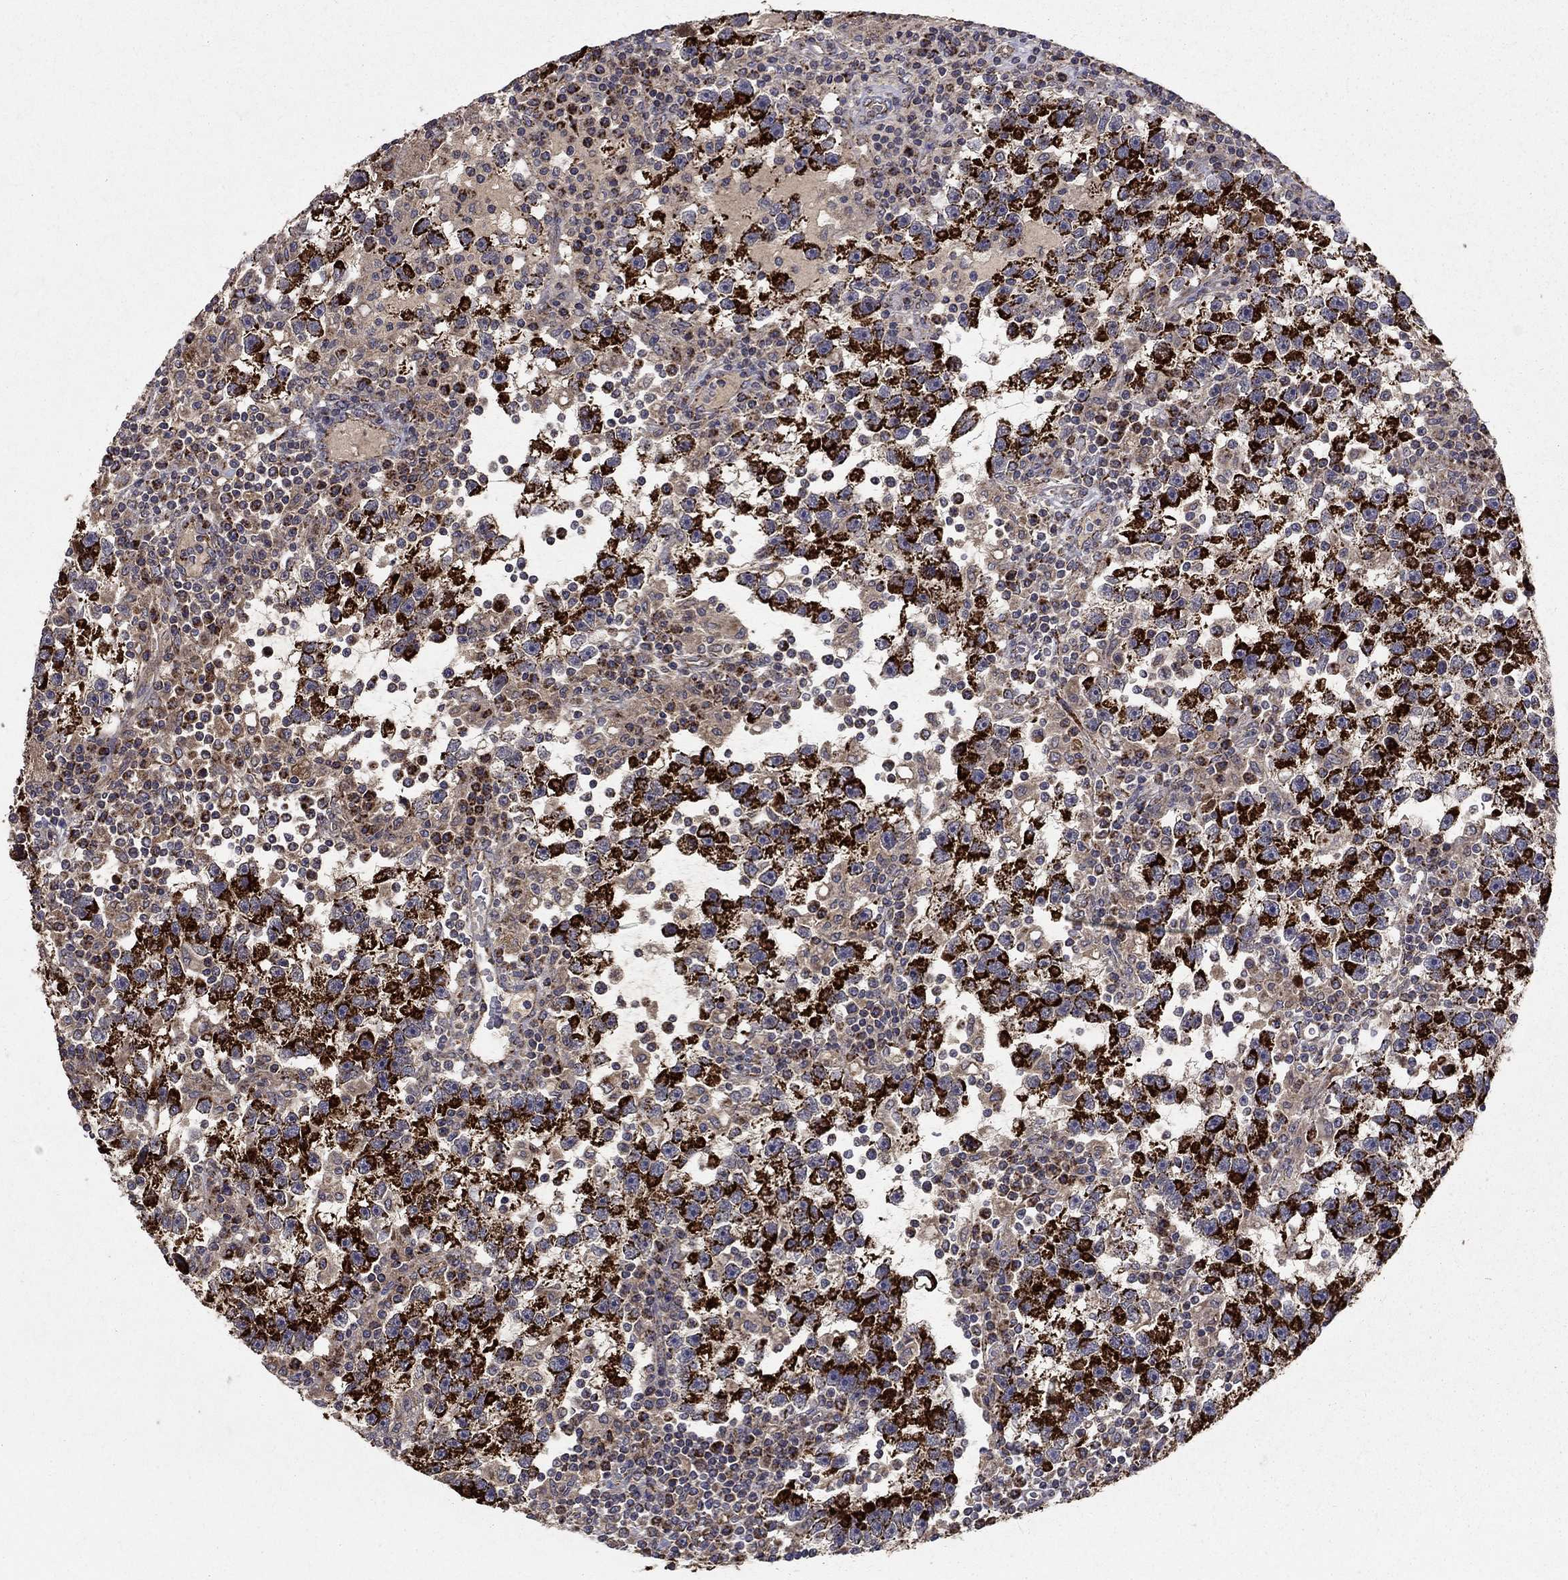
{"staining": {"intensity": "strong", "quantity": ">75%", "location": "cytoplasmic/membranous"}, "tissue": "testis cancer", "cell_type": "Tumor cells", "image_type": "cancer", "snomed": [{"axis": "morphology", "description": "Seminoma, NOS"}, {"axis": "topography", "description": "Testis"}], "caption": "IHC micrograph of human testis seminoma stained for a protein (brown), which reveals high levels of strong cytoplasmic/membranous staining in about >75% of tumor cells.", "gene": "GCSH", "patient": {"sex": "male", "age": 47}}